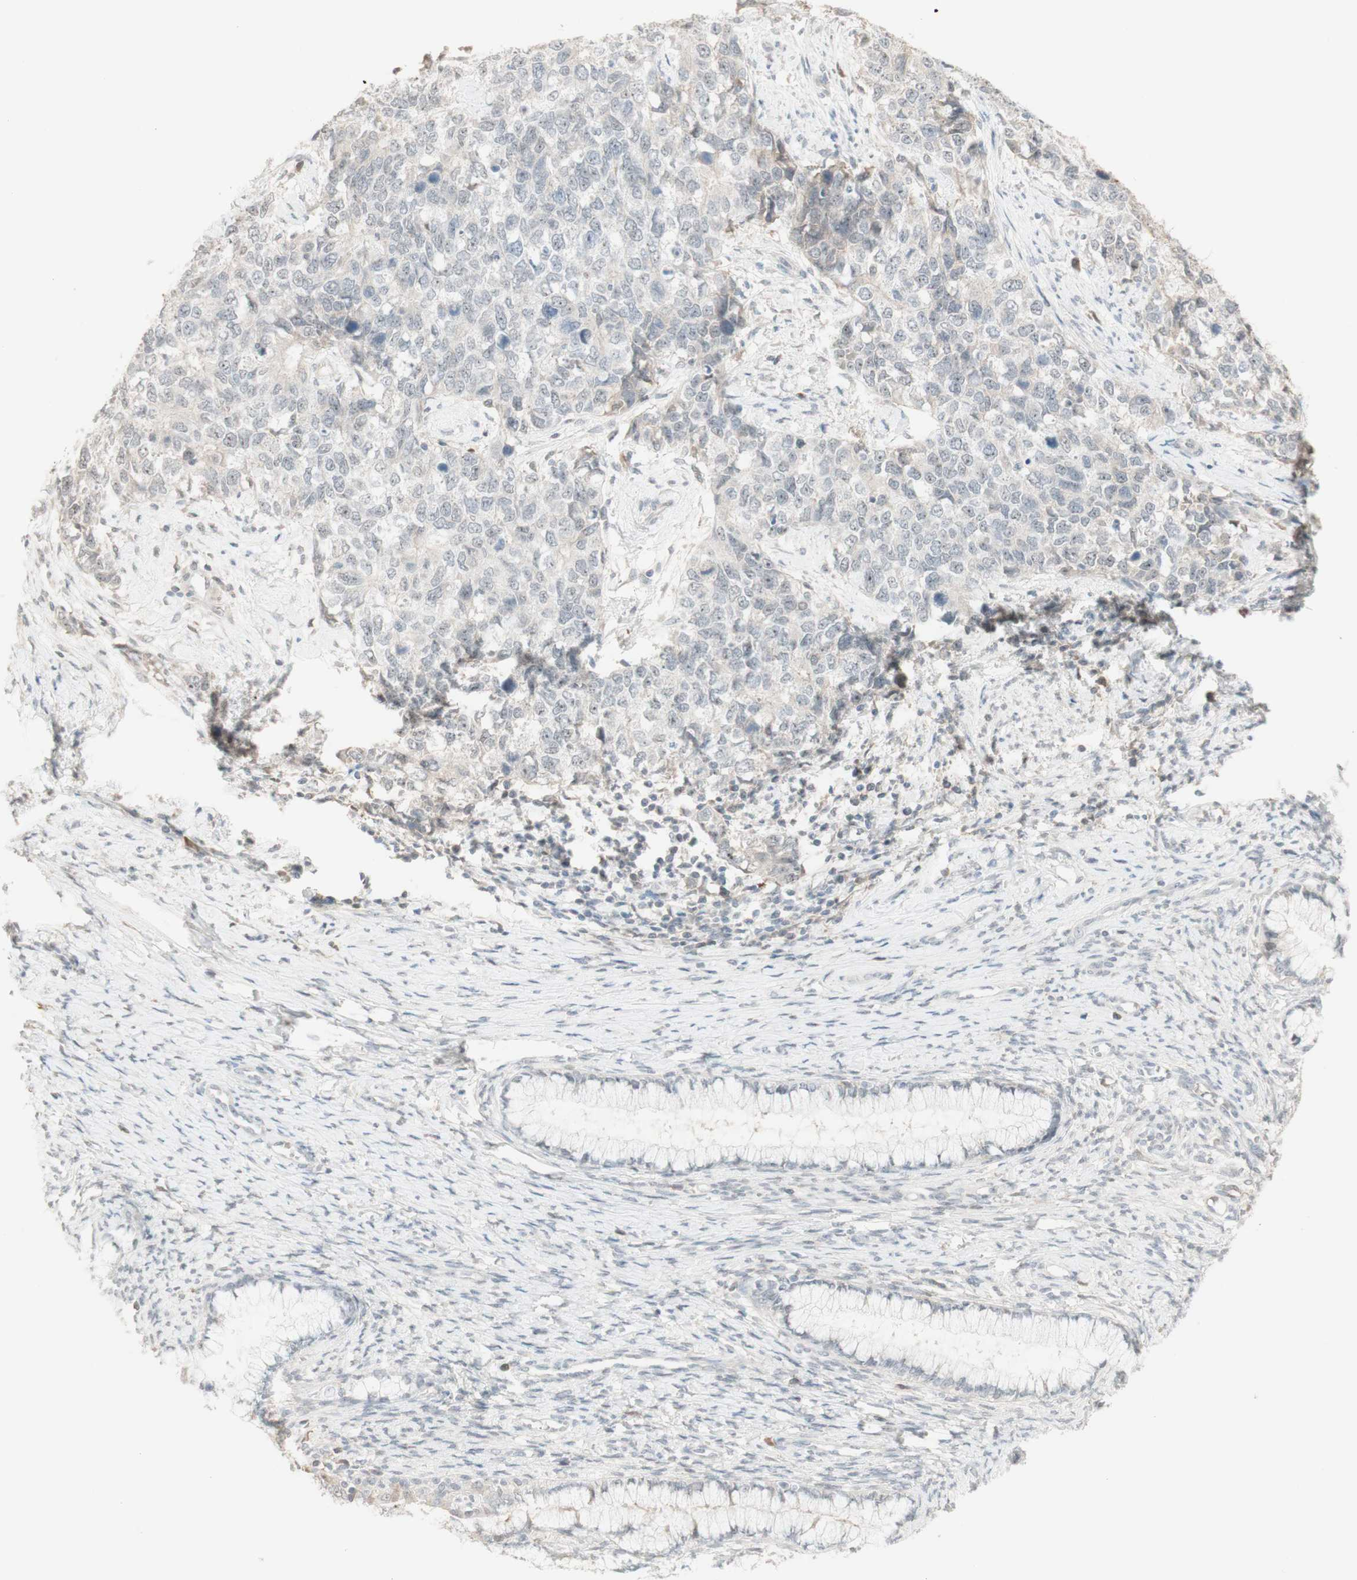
{"staining": {"intensity": "negative", "quantity": "none", "location": "none"}, "tissue": "cervical cancer", "cell_type": "Tumor cells", "image_type": "cancer", "snomed": [{"axis": "morphology", "description": "Squamous cell carcinoma, NOS"}, {"axis": "topography", "description": "Cervix"}], "caption": "Immunohistochemistry (IHC) image of cervical squamous cell carcinoma stained for a protein (brown), which reveals no expression in tumor cells.", "gene": "PLCD4", "patient": {"sex": "female", "age": 63}}